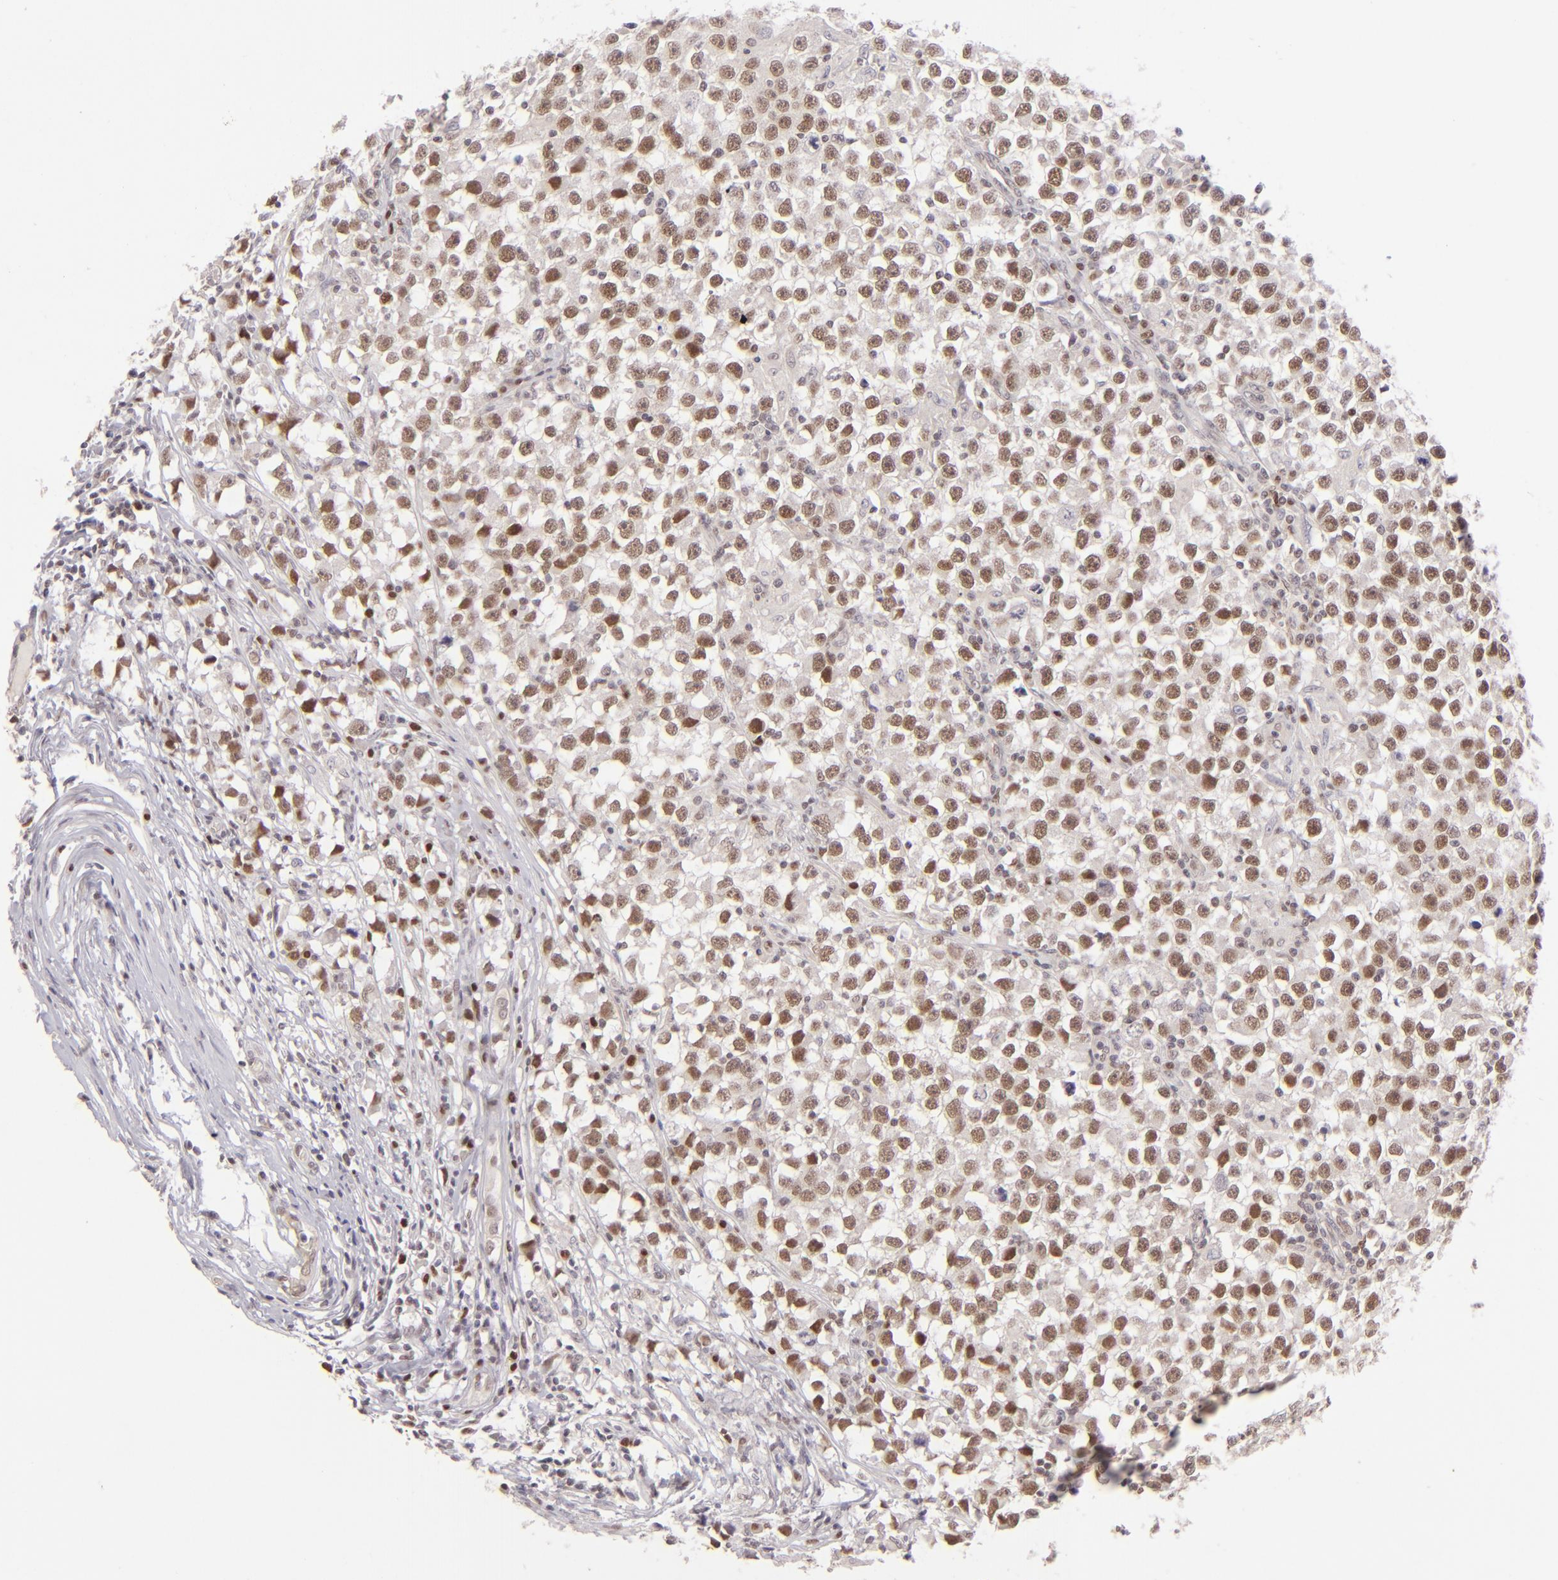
{"staining": {"intensity": "moderate", "quantity": "25%-75%", "location": "nuclear"}, "tissue": "testis cancer", "cell_type": "Tumor cells", "image_type": "cancer", "snomed": [{"axis": "morphology", "description": "Seminoma, NOS"}, {"axis": "topography", "description": "Testis"}], "caption": "Immunohistochemical staining of human testis seminoma demonstrates medium levels of moderate nuclear positivity in about 25%-75% of tumor cells. The protein is shown in brown color, while the nuclei are stained blue.", "gene": "POU2F1", "patient": {"sex": "male", "age": 33}}